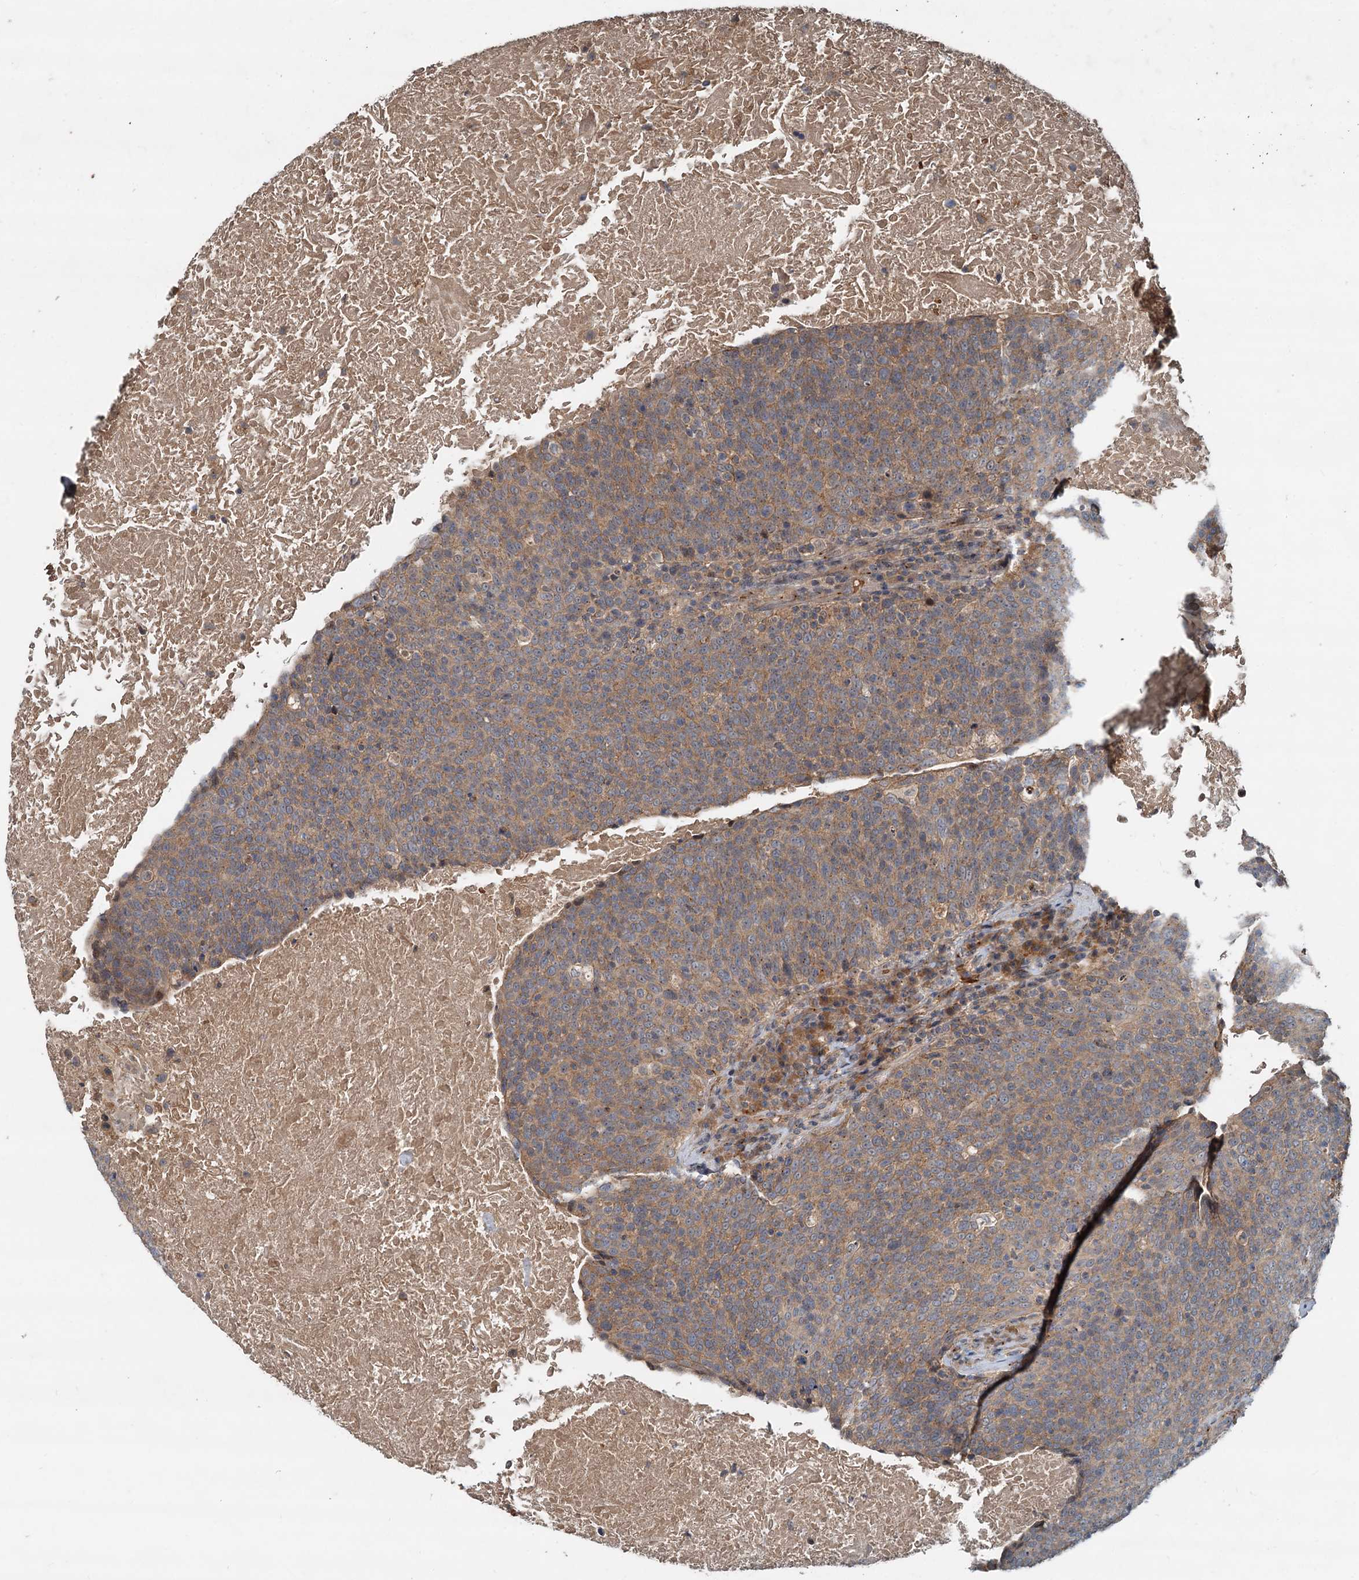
{"staining": {"intensity": "moderate", "quantity": ">75%", "location": "cytoplasmic/membranous"}, "tissue": "head and neck cancer", "cell_type": "Tumor cells", "image_type": "cancer", "snomed": [{"axis": "morphology", "description": "Squamous cell carcinoma, NOS"}, {"axis": "morphology", "description": "Squamous cell carcinoma, metastatic, NOS"}, {"axis": "topography", "description": "Lymph node"}, {"axis": "topography", "description": "Head-Neck"}], "caption": "Immunohistochemical staining of human head and neck cancer (metastatic squamous cell carcinoma) demonstrates medium levels of moderate cytoplasmic/membranous staining in about >75% of tumor cells.", "gene": "CEP68", "patient": {"sex": "male", "age": 62}}